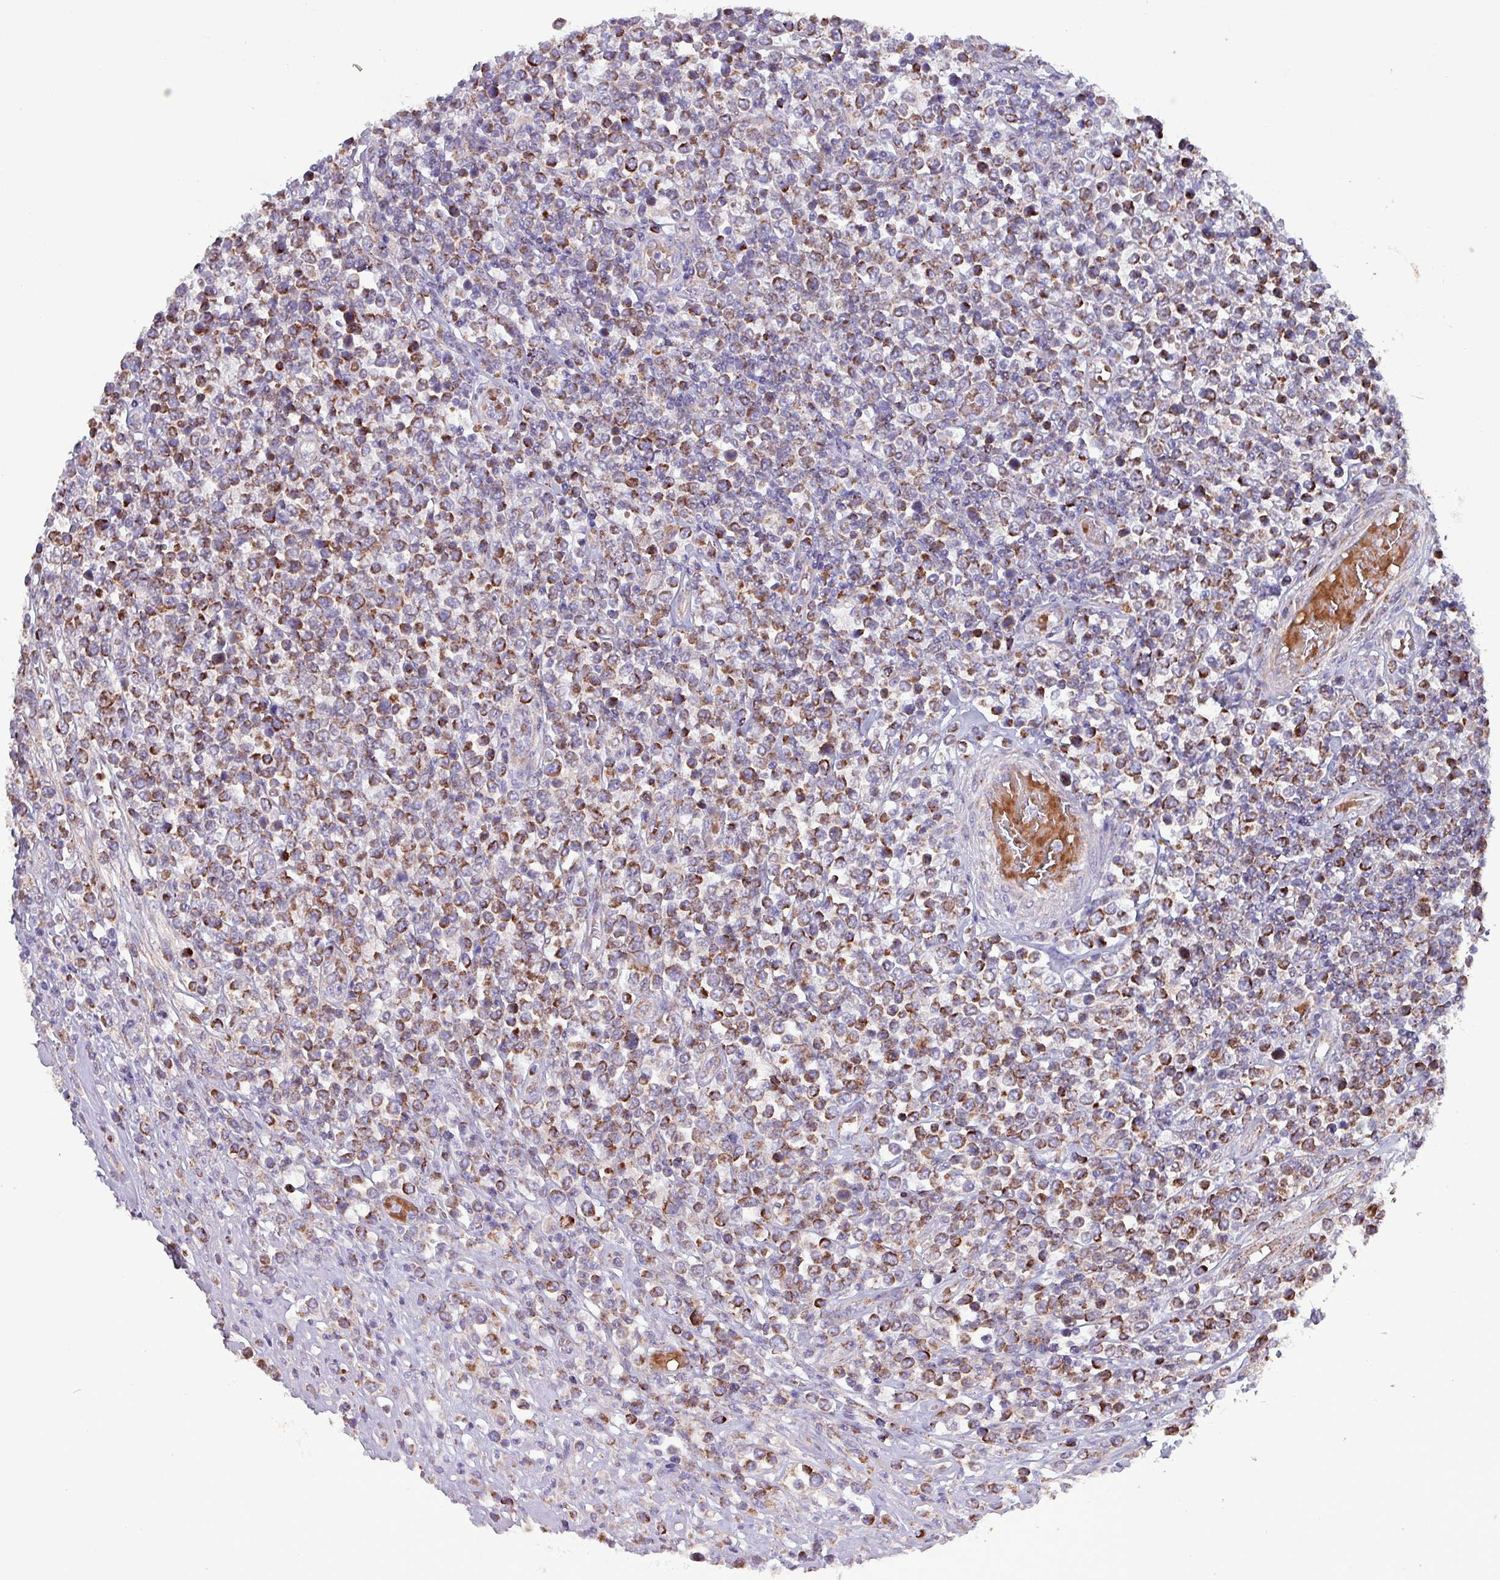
{"staining": {"intensity": "moderate", "quantity": ">75%", "location": "cytoplasmic/membranous"}, "tissue": "lymphoma", "cell_type": "Tumor cells", "image_type": "cancer", "snomed": [{"axis": "morphology", "description": "Malignant lymphoma, non-Hodgkin's type, High grade"}, {"axis": "topography", "description": "Soft tissue"}], "caption": "Protein analysis of malignant lymphoma, non-Hodgkin's type (high-grade) tissue displays moderate cytoplasmic/membranous expression in about >75% of tumor cells.", "gene": "ZNF322", "patient": {"sex": "female", "age": 56}}